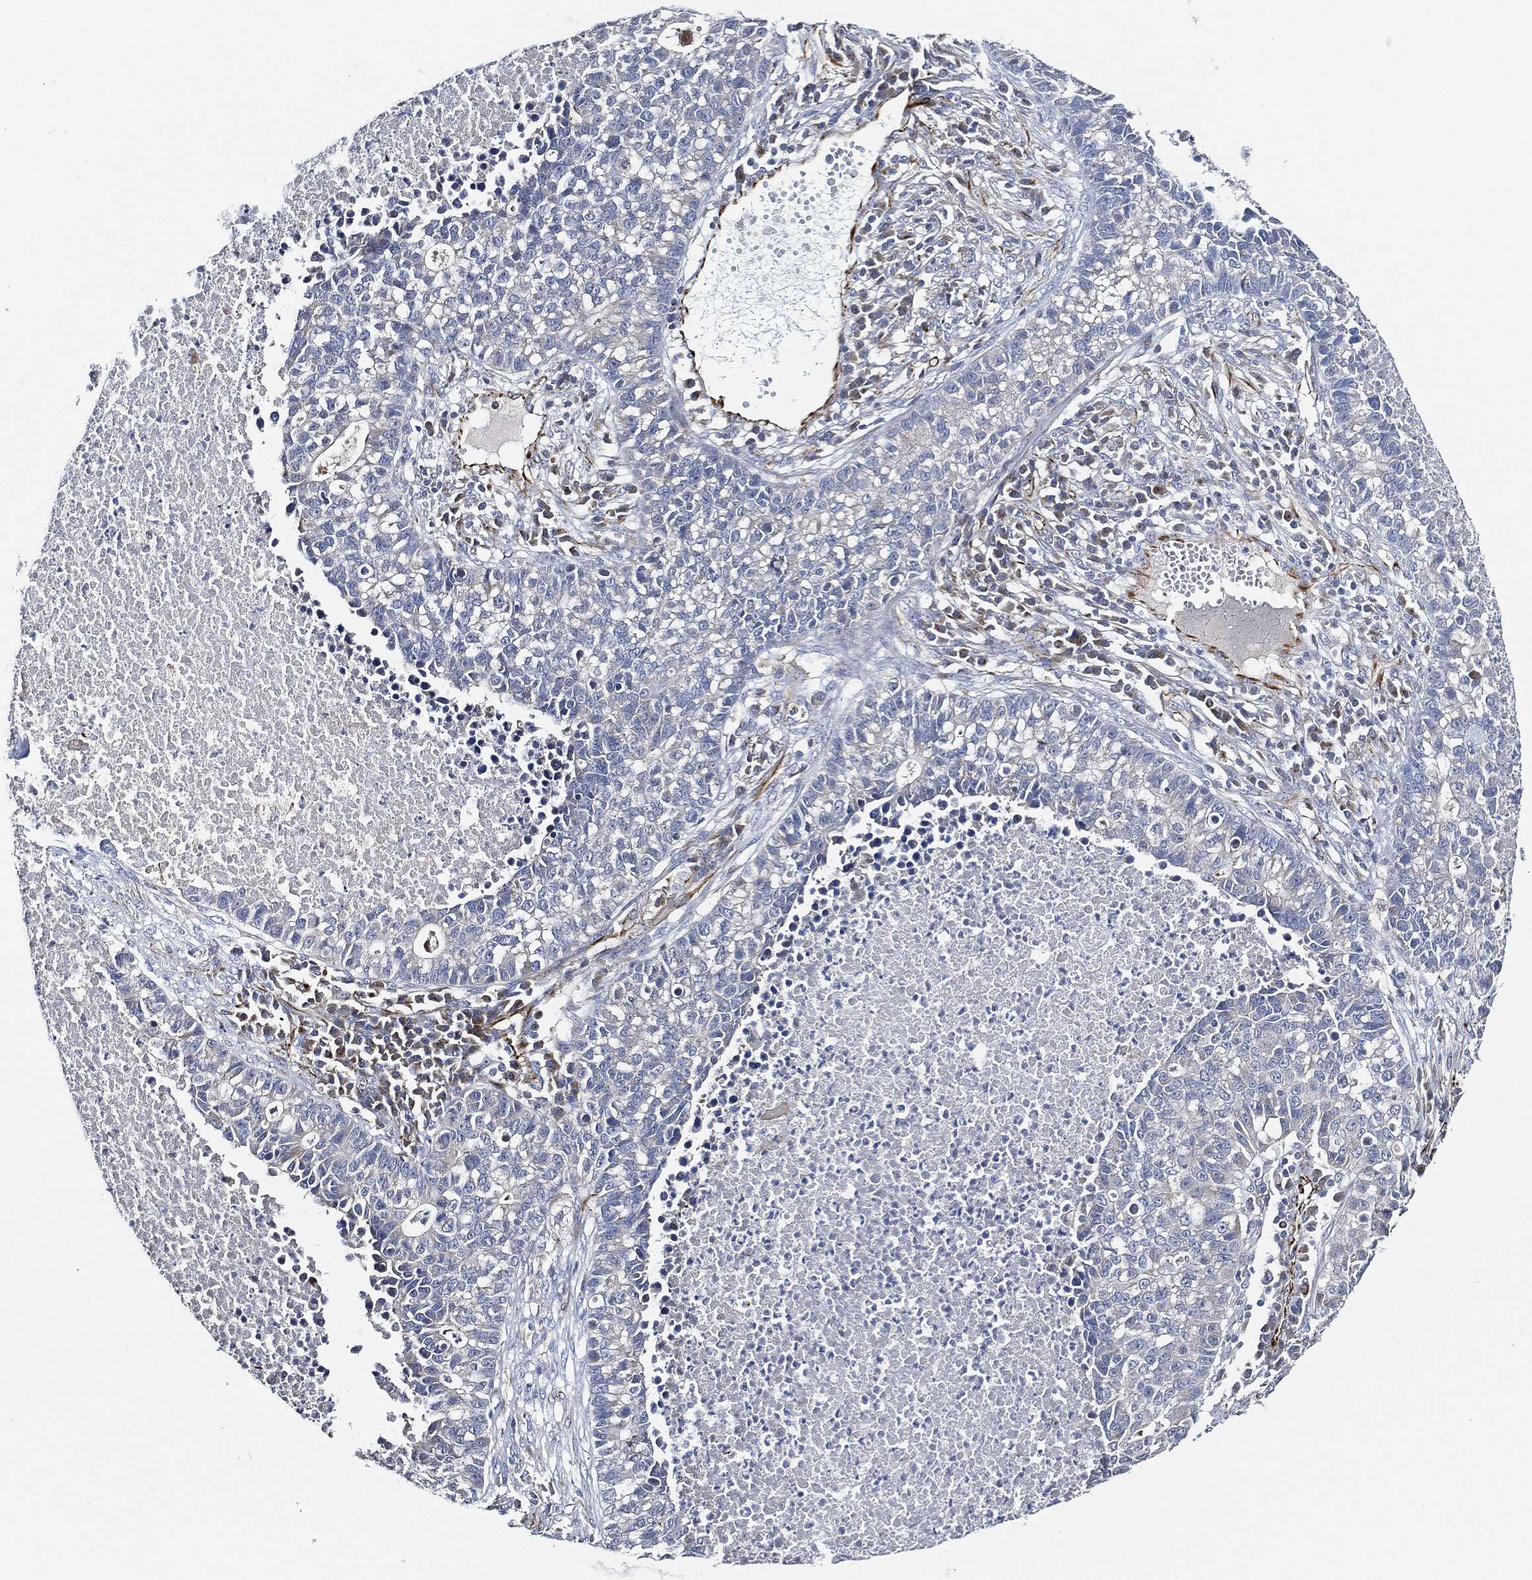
{"staining": {"intensity": "negative", "quantity": "none", "location": "none"}, "tissue": "lung cancer", "cell_type": "Tumor cells", "image_type": "cancer", "snomed": [{"axis": "morphology", "description": "Adenocarcinoma, NOS"}, {"axis": "topography", "description": "Lung"}], "caption": "Tumor cells are negative for brown protein staining in lung cancer (adenocarcinoma).", "gene": "THSD1", "patient": {"sex": "male", "age": 57}}